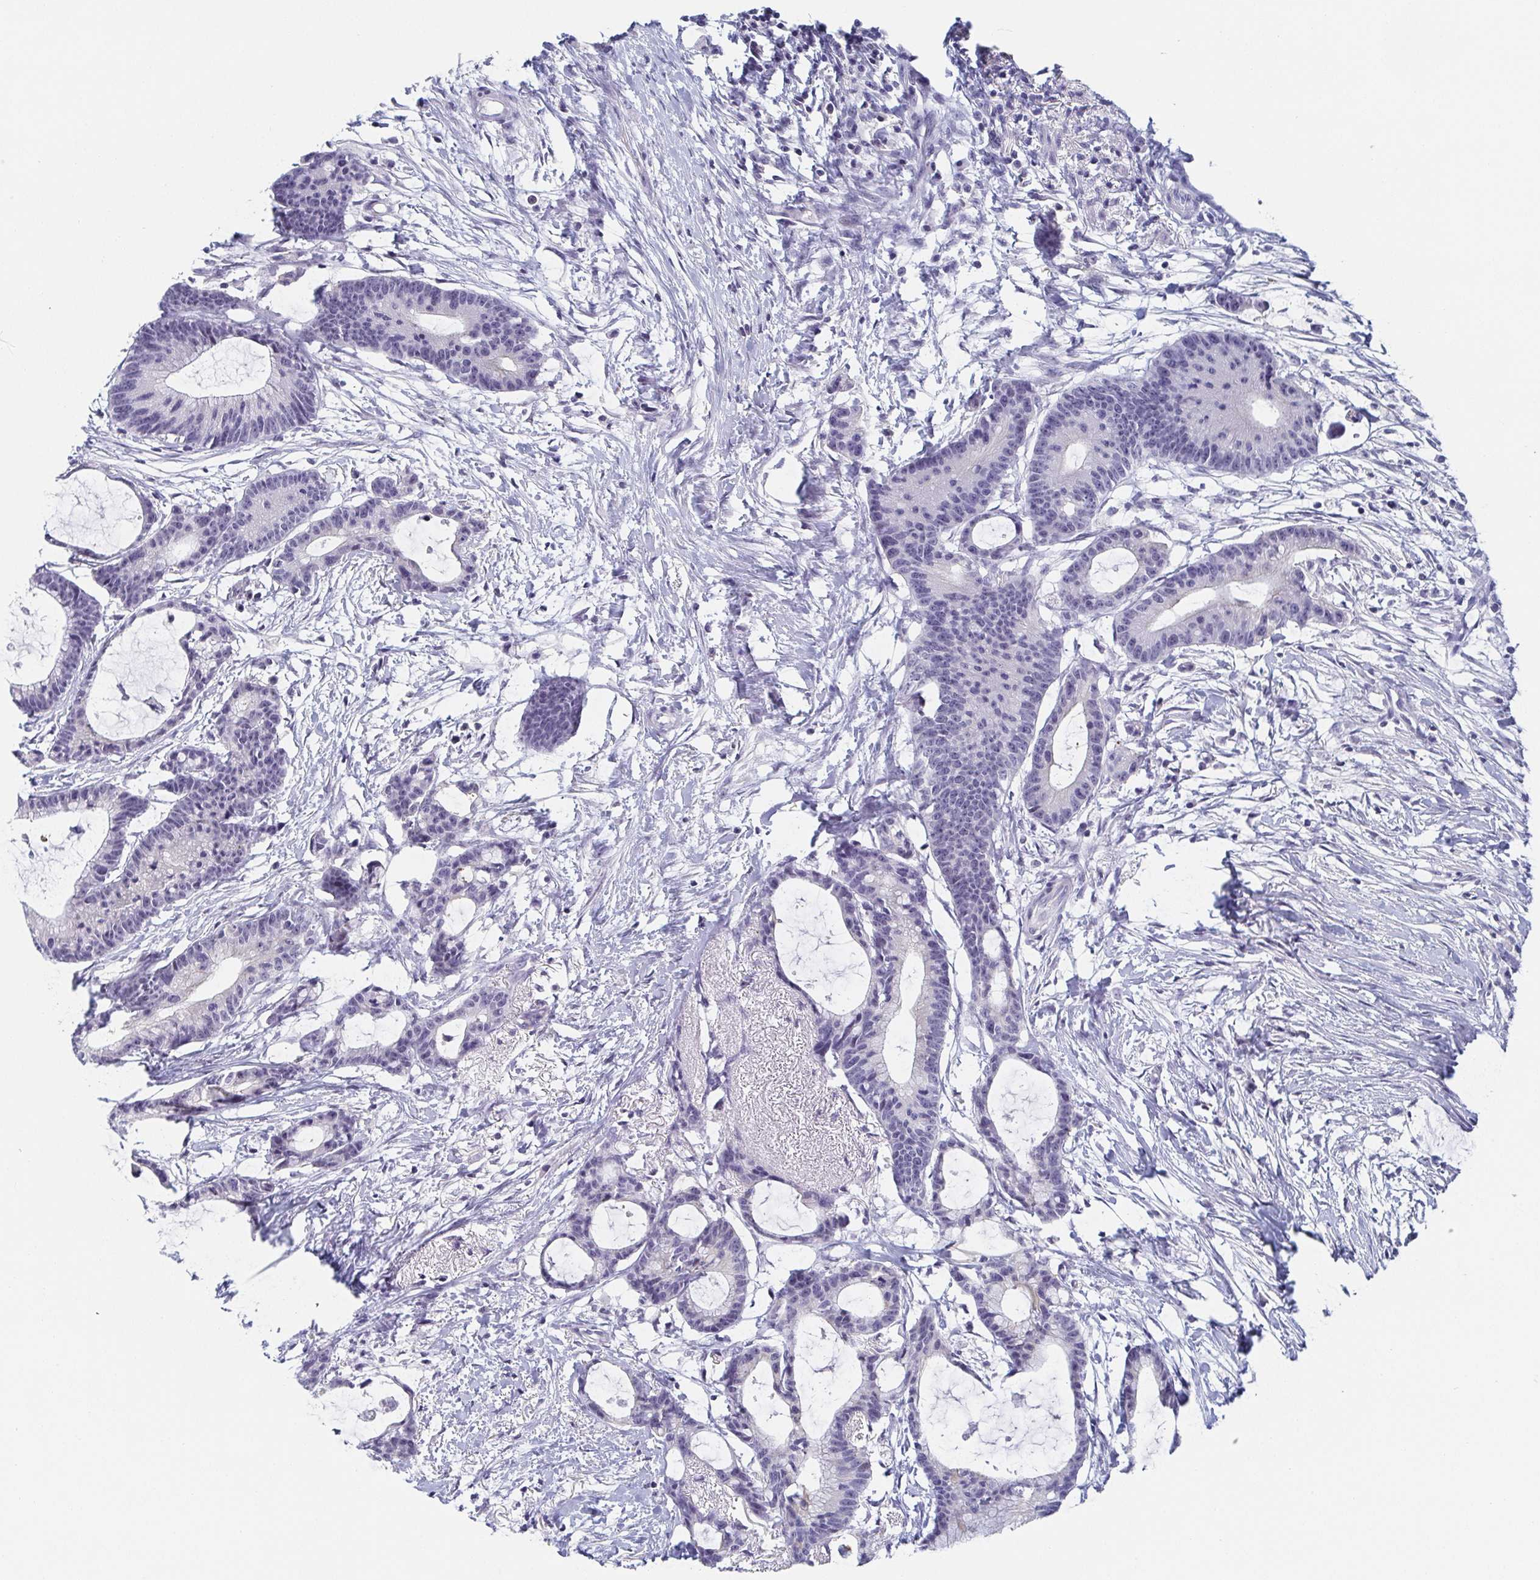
{"staining": {"intensity": "negative", "quantity": "none", "location": "none"}, "tissue": "colorectal cancer", "cell_type": "Tumor cells", "image_type": "cancer", "snomed": [{"axis": "morphology", "description": "Adenocarcinoma, NOS"}, {"axis": "topography", "description": "Colon"}], "caption": "The IHC photomicrograph has no significant expression in tumor cells of colorectal cancer (adenocarcinoma) tissue.", "gene": "RHOV", "patient": {"sex": "female", "age": 78}}